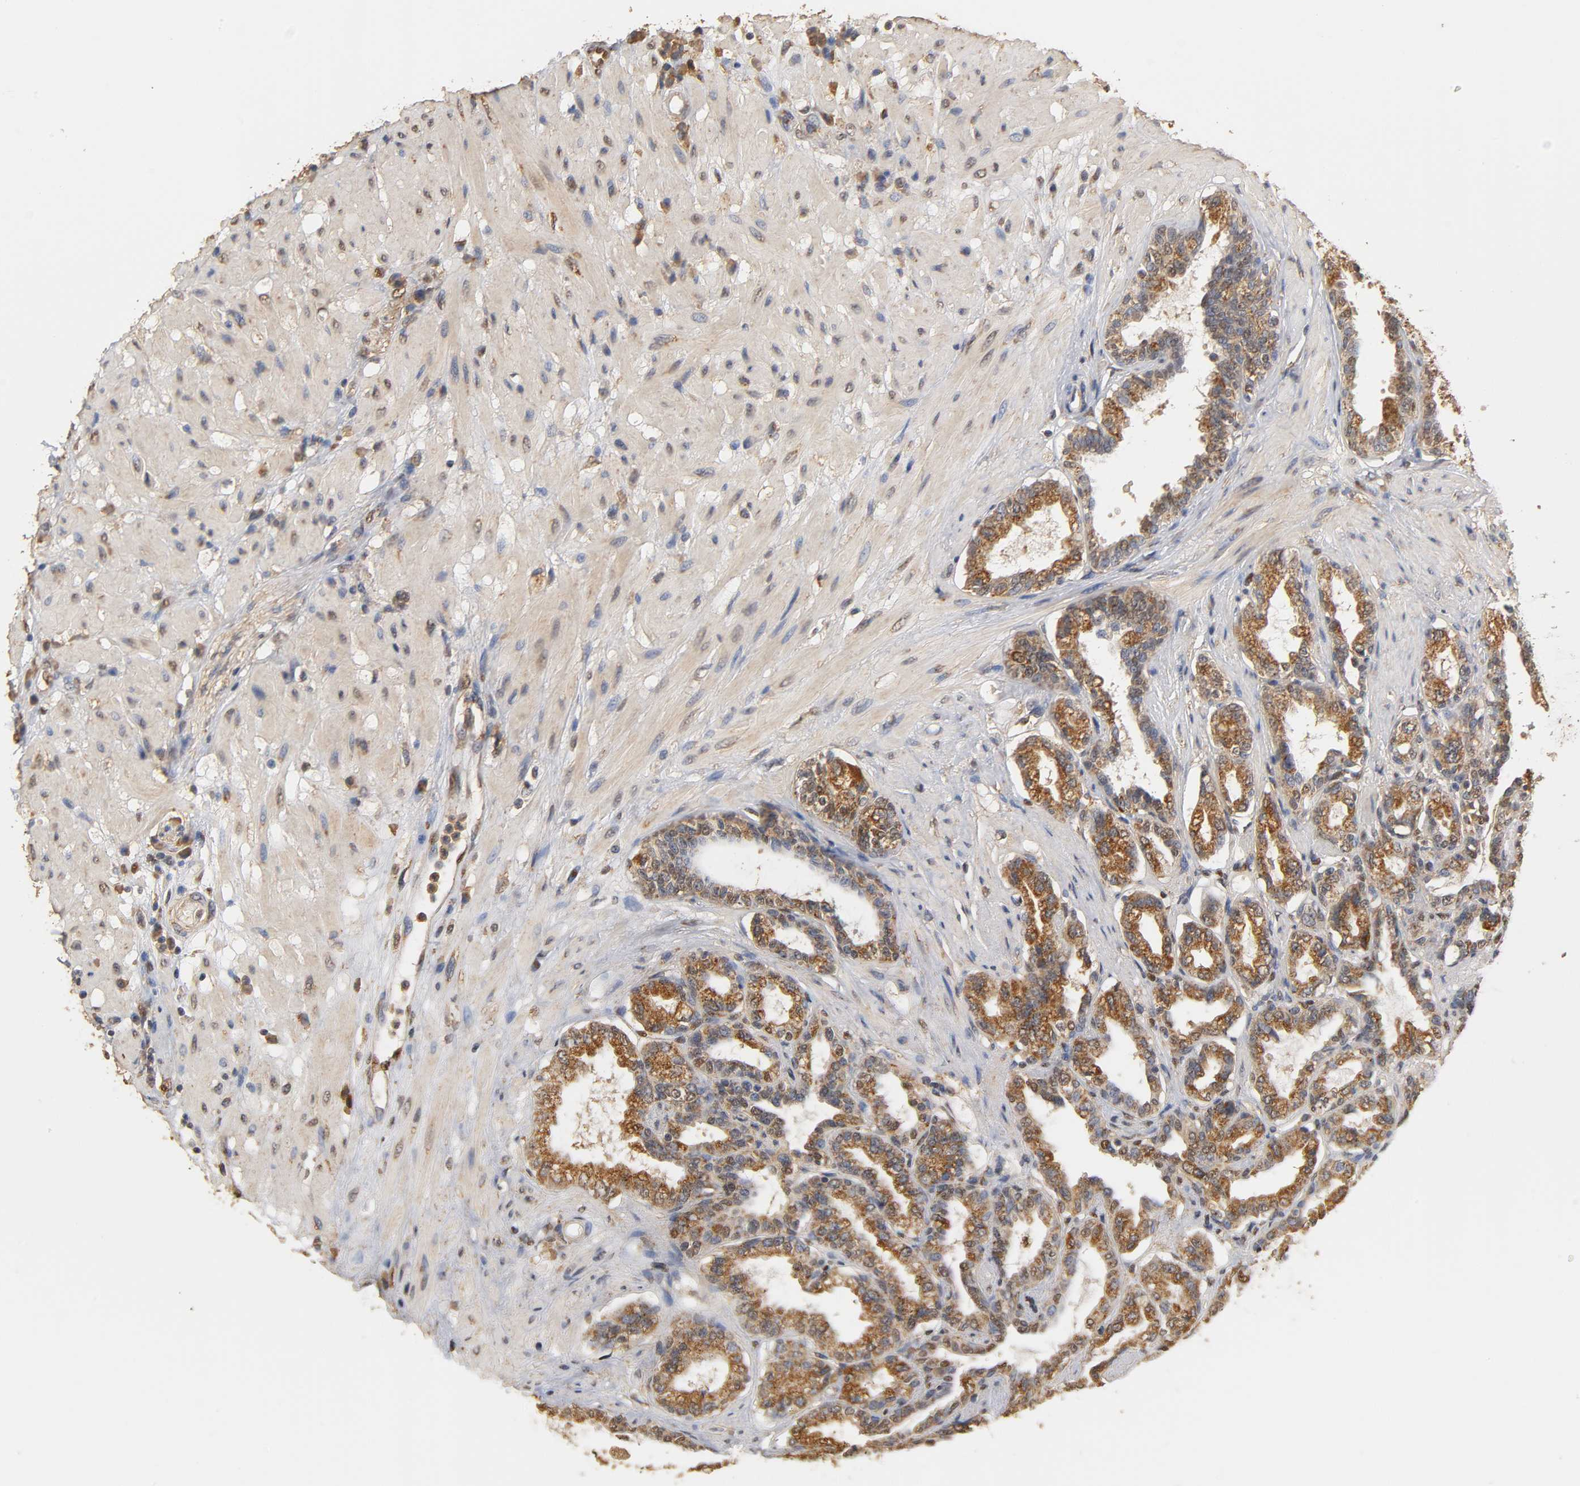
{"staining": {"intensity": "strong", "quantity": ">75%", "location": "cytoplasmic/membranous"}, "tissue": "seminal vesicle", "cell_type": "Glandular cells", "image_type": "normal", "snomed": [{"axis": "morphology", "description": "Normal tissue, NOS"}, {"axis": "topography", "description": "Seminal veicle"}], "caption": "Protein staining of benign seminal vesicle demonstrates strong cytoplasmic/membranous expression in approximately >75% of glandular cells. (DAB IHC, brown staining for protein, blue staining for nuclei).", "gene": "PKN1", "patient": {"sex": "male", "age": 61}}